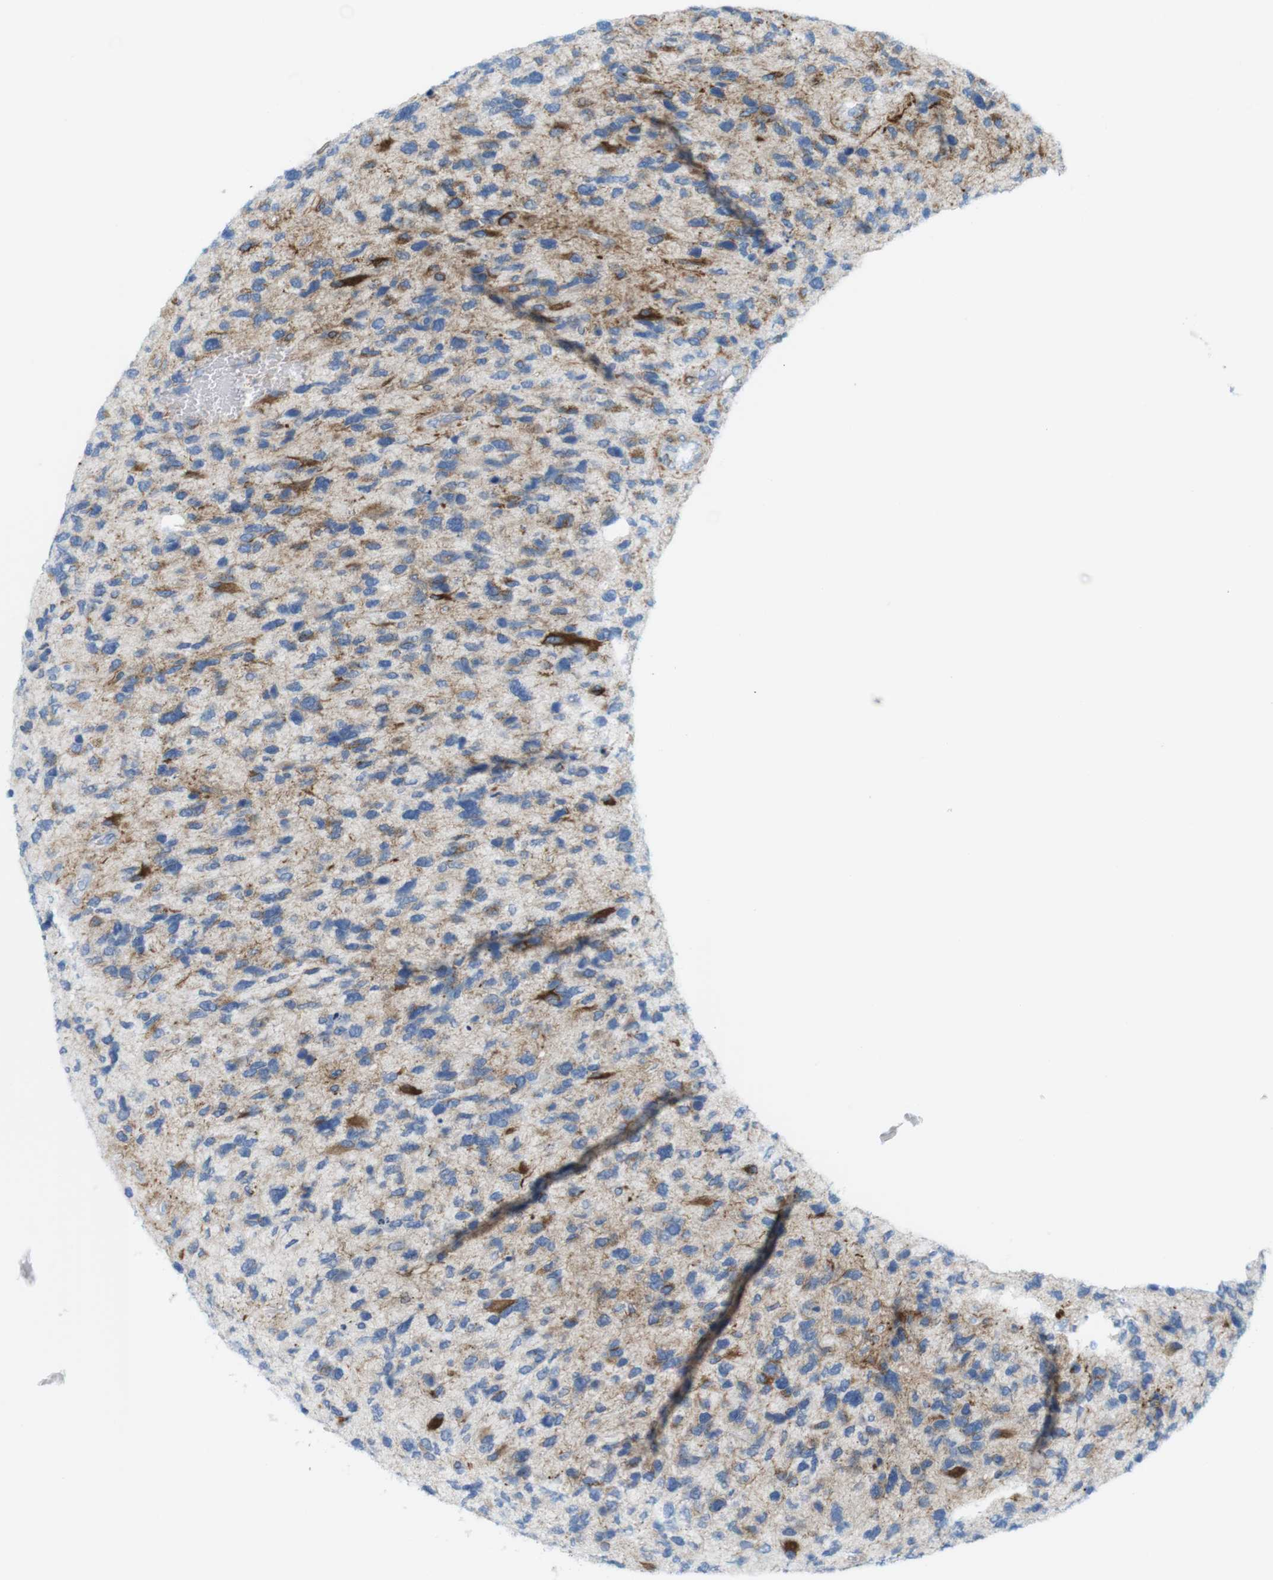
{"staining": {"intensity": "strong", "quantity": "<25%", "location": "cytoplasmic/membranous"}, "tissue": "glioma", "cell_type": "Tumor cells", "image_type": "cancer", "snomed": [{"axis": "morphology", "description": "Glioma, malignant, High grade"}, {"axis": "topography", "description": "Brain"}], "caption": "The histopathology image exhibits a brown stain indicating the presence of a protein in the cytoplasmic/membranous of tumor cells in glioma. The staining was performed using DAB (3,3'-diaminobenzidine) to visualize the protein expression in brown, while the nuclei were stained in blue with hematoxylin (Magnification: 20x).", "gene": "MYH9", "patient": {"sex": "female", "age": 58}}